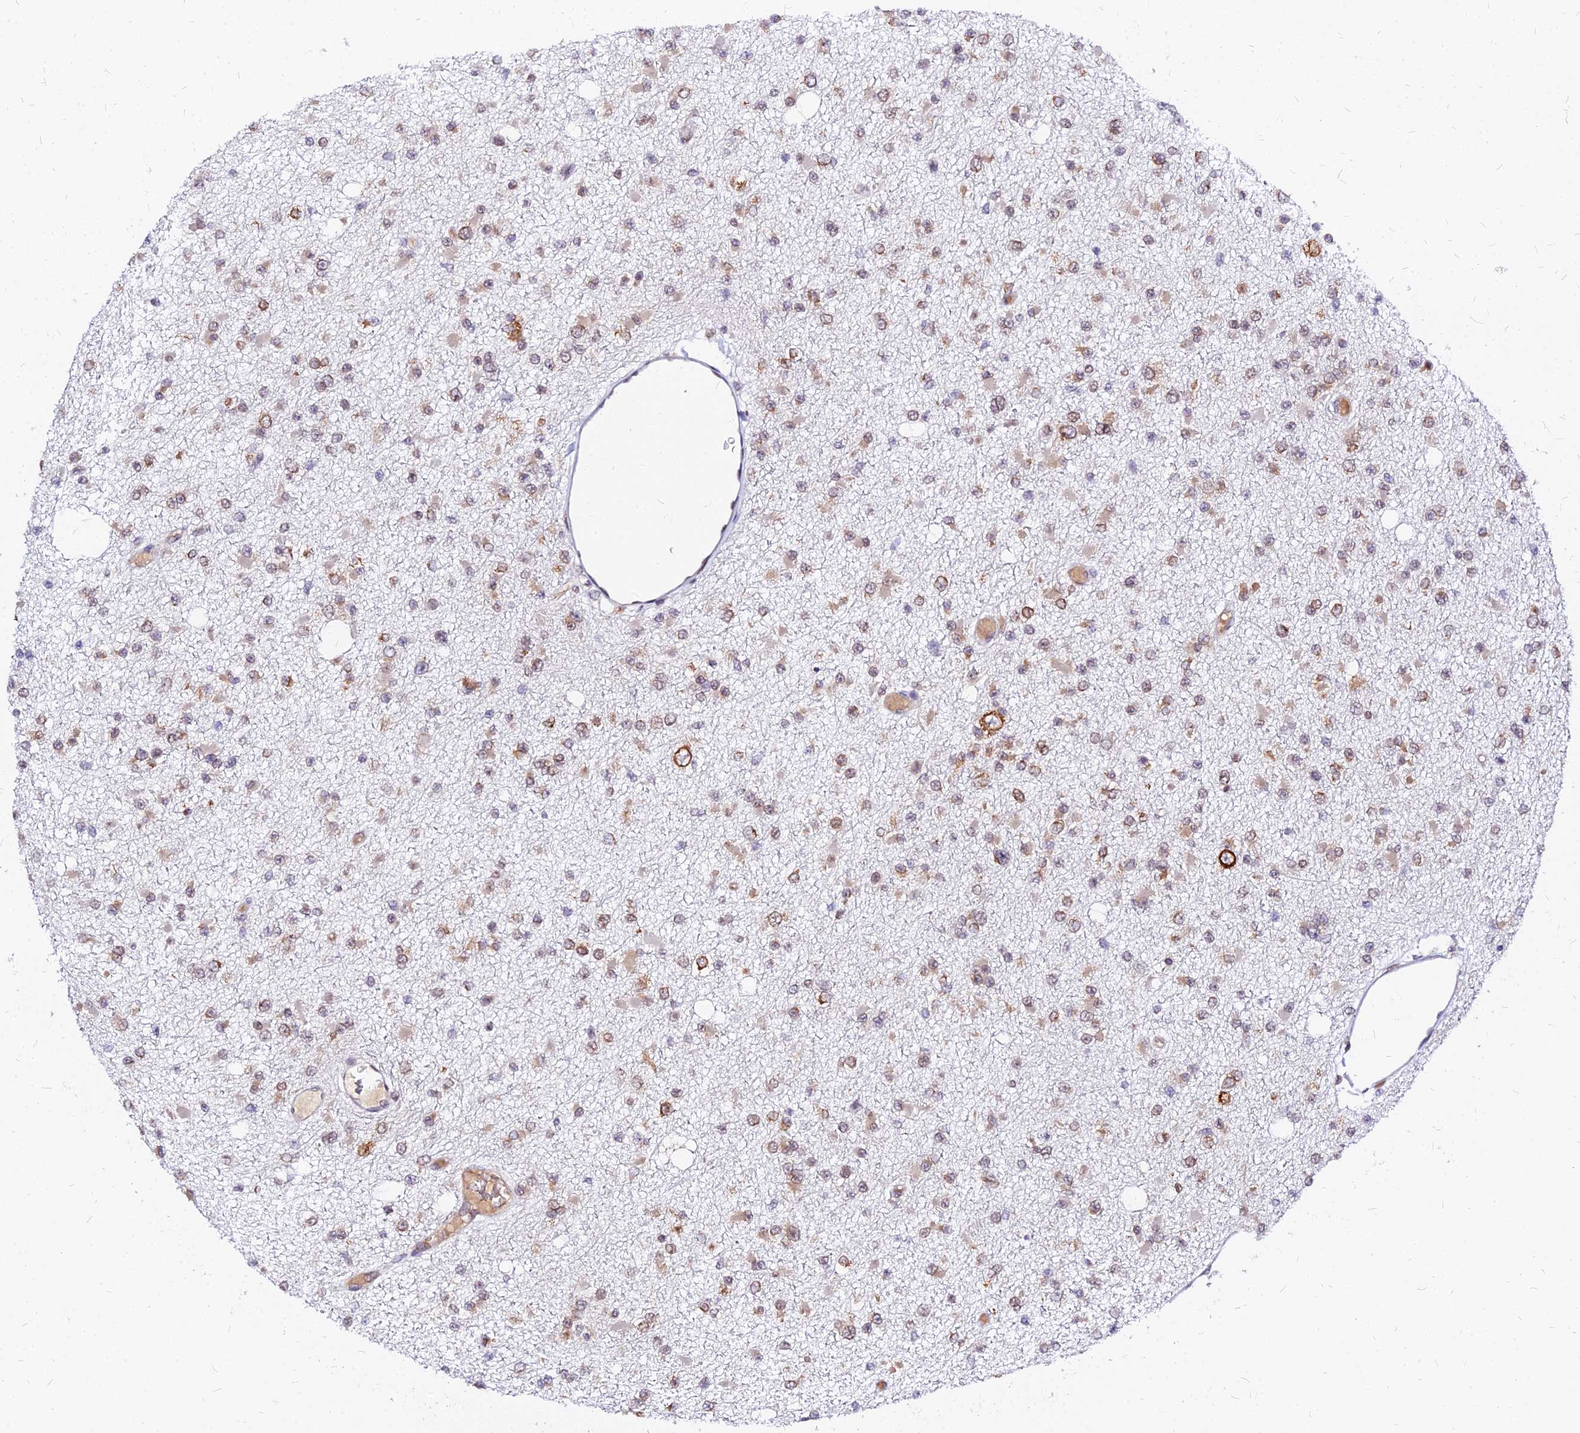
{"staining": {"intensity": "moderate", "quantity": "25%-75%", "location": "cytoplasmic/membranous"}, "tissue": "glioma", "cell_type": "Tumor cells", "image_type": "cancer", "snomed": [{"axis": "morphology", "description": "Glioma, malignant, Low grade"}, {"axis": "topography", "description": "Brain"}], "caption": "Immunohistochemistry (IHC) of malignant glioma (low-grade) shows medium levels of moderate cytoplasmic/membranous expression in about 25%-75% of tumor cells.", "gene": "RNF121", "patient": {"sex": "female", "age": 22}}